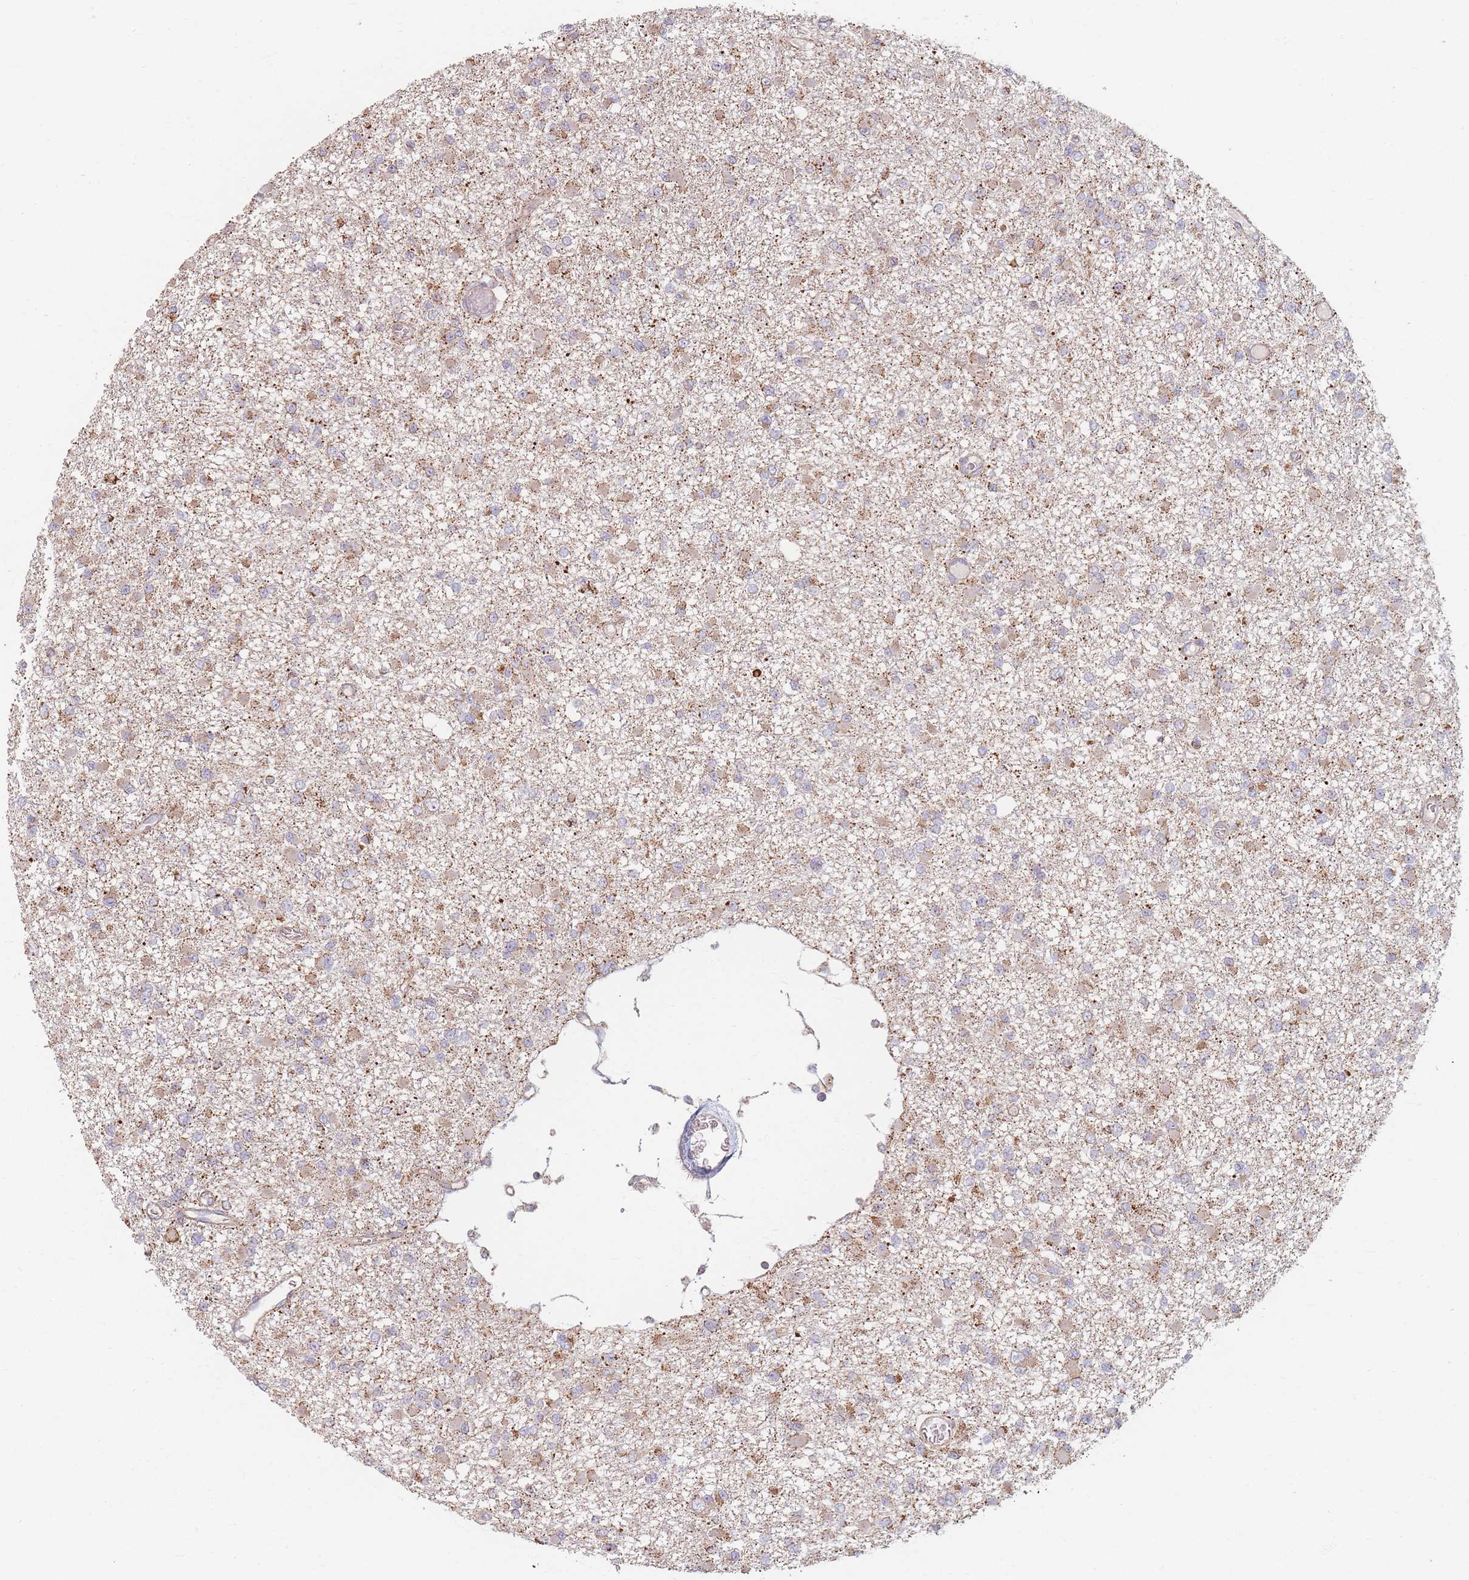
{"staining": {"intensity": "moderate", "quantity": "<25%", "location": "cytoplasmic/membranous"}, "tissue": "glioma", "cell_type": "Tumor cells", "image_type": "cancer", "snomed": [{"axis": "morphology", "description": "Glioma, malignant, Low grade"}, {"axis": "topography", "description": "Brain"}], "caption": "Human glioma stained with a protein marker exhibits moderate staining in tumor cells.", "gene": "ESRP2", "patient": {"sex": "female", "age": 22}}